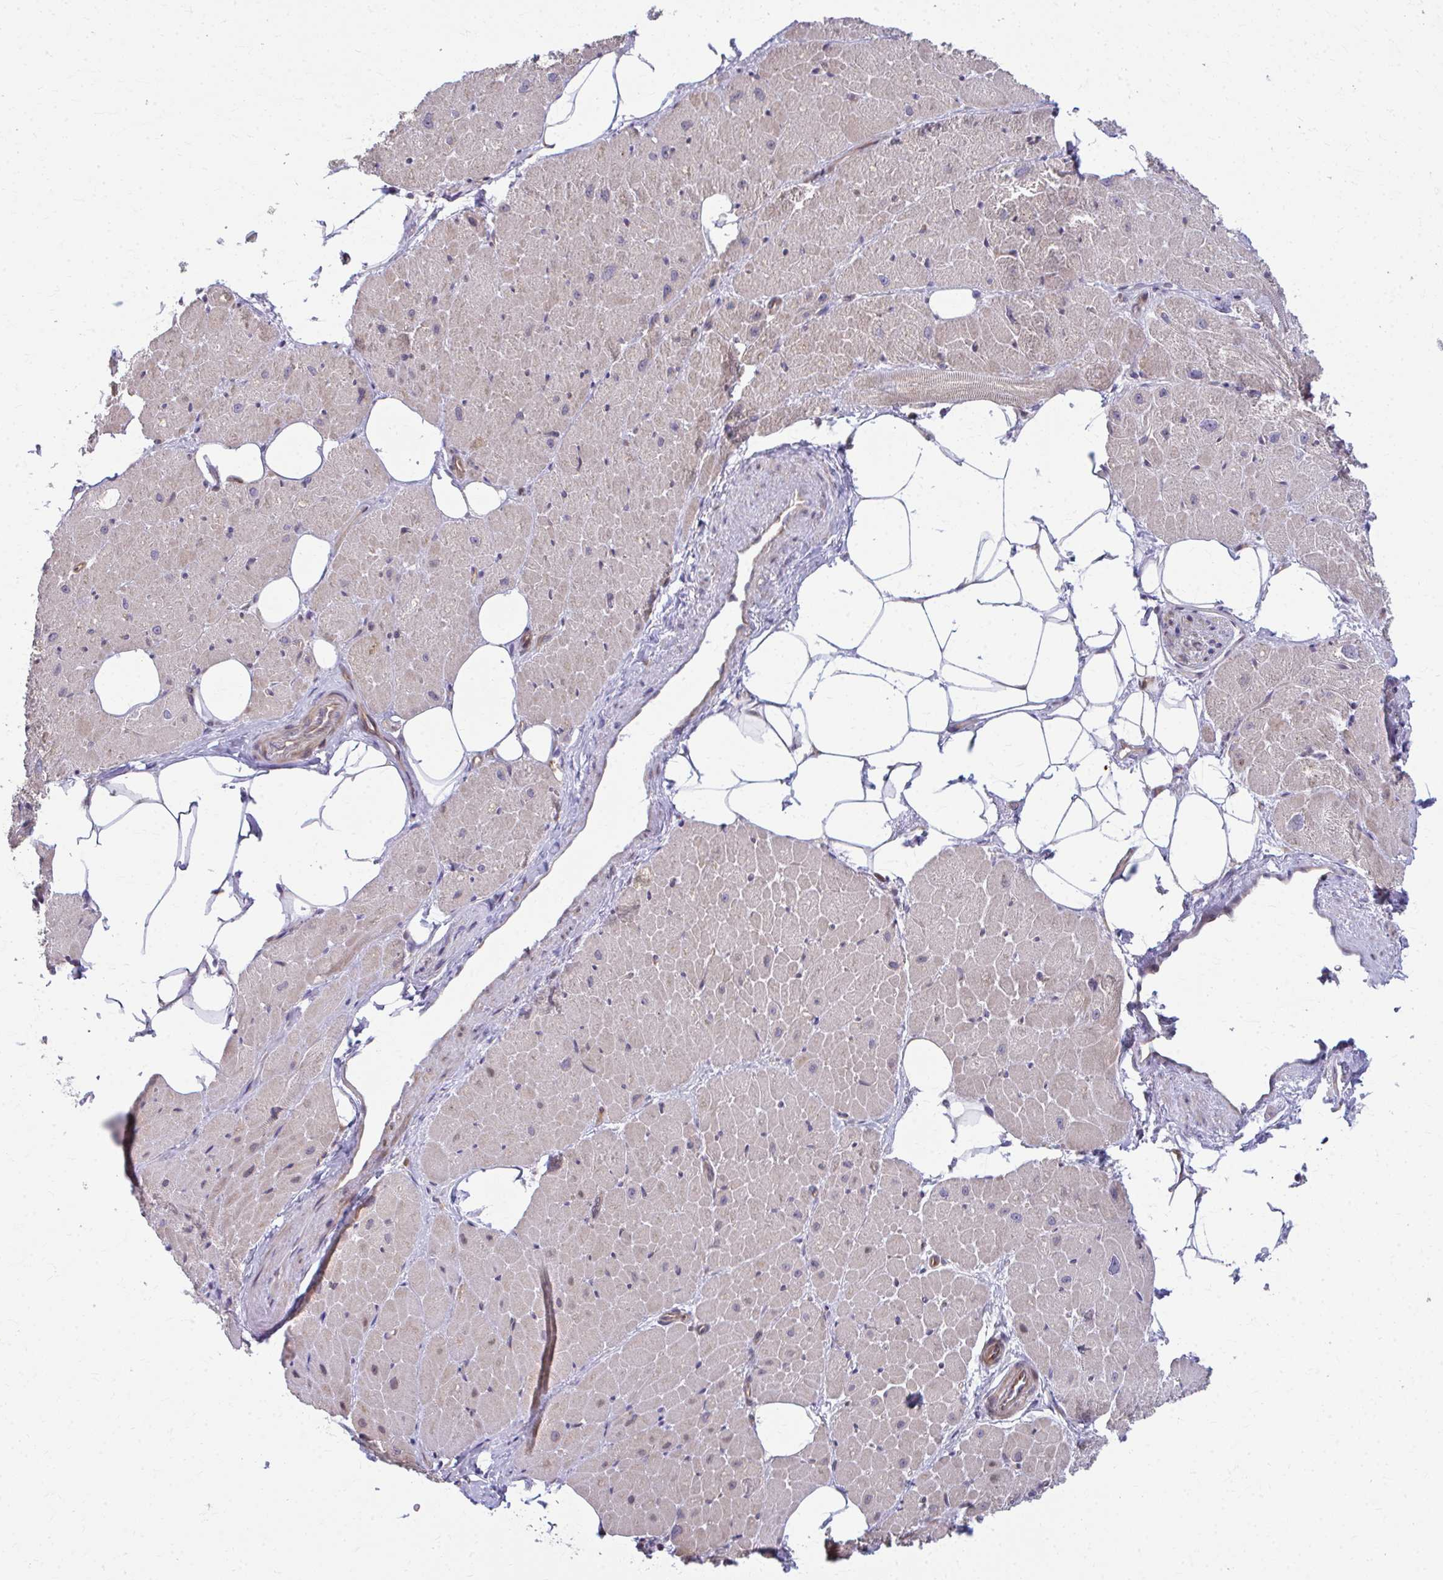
{"staining": {"intensity": "moderate", "quantity": "25%-75%", "location": "cytoplasmic/membranous"}, "tissue": "heart muscle", "cell_type": "Cardiomyocytes", "image_type": "normal", "snomed": [{"axis": "morphology", "description": "Normal tissue, NOS"}, {"axis": "topography", "description": "Heart"}], "caption": "Heart muscle stained with a brown dye exhibits moderate cytoplasmic/membranous positive positivity in approximately 25%-75% of cardiomyocytes.", "gene": "MAF1", "patient": {"sex": "male", "age": 62}}